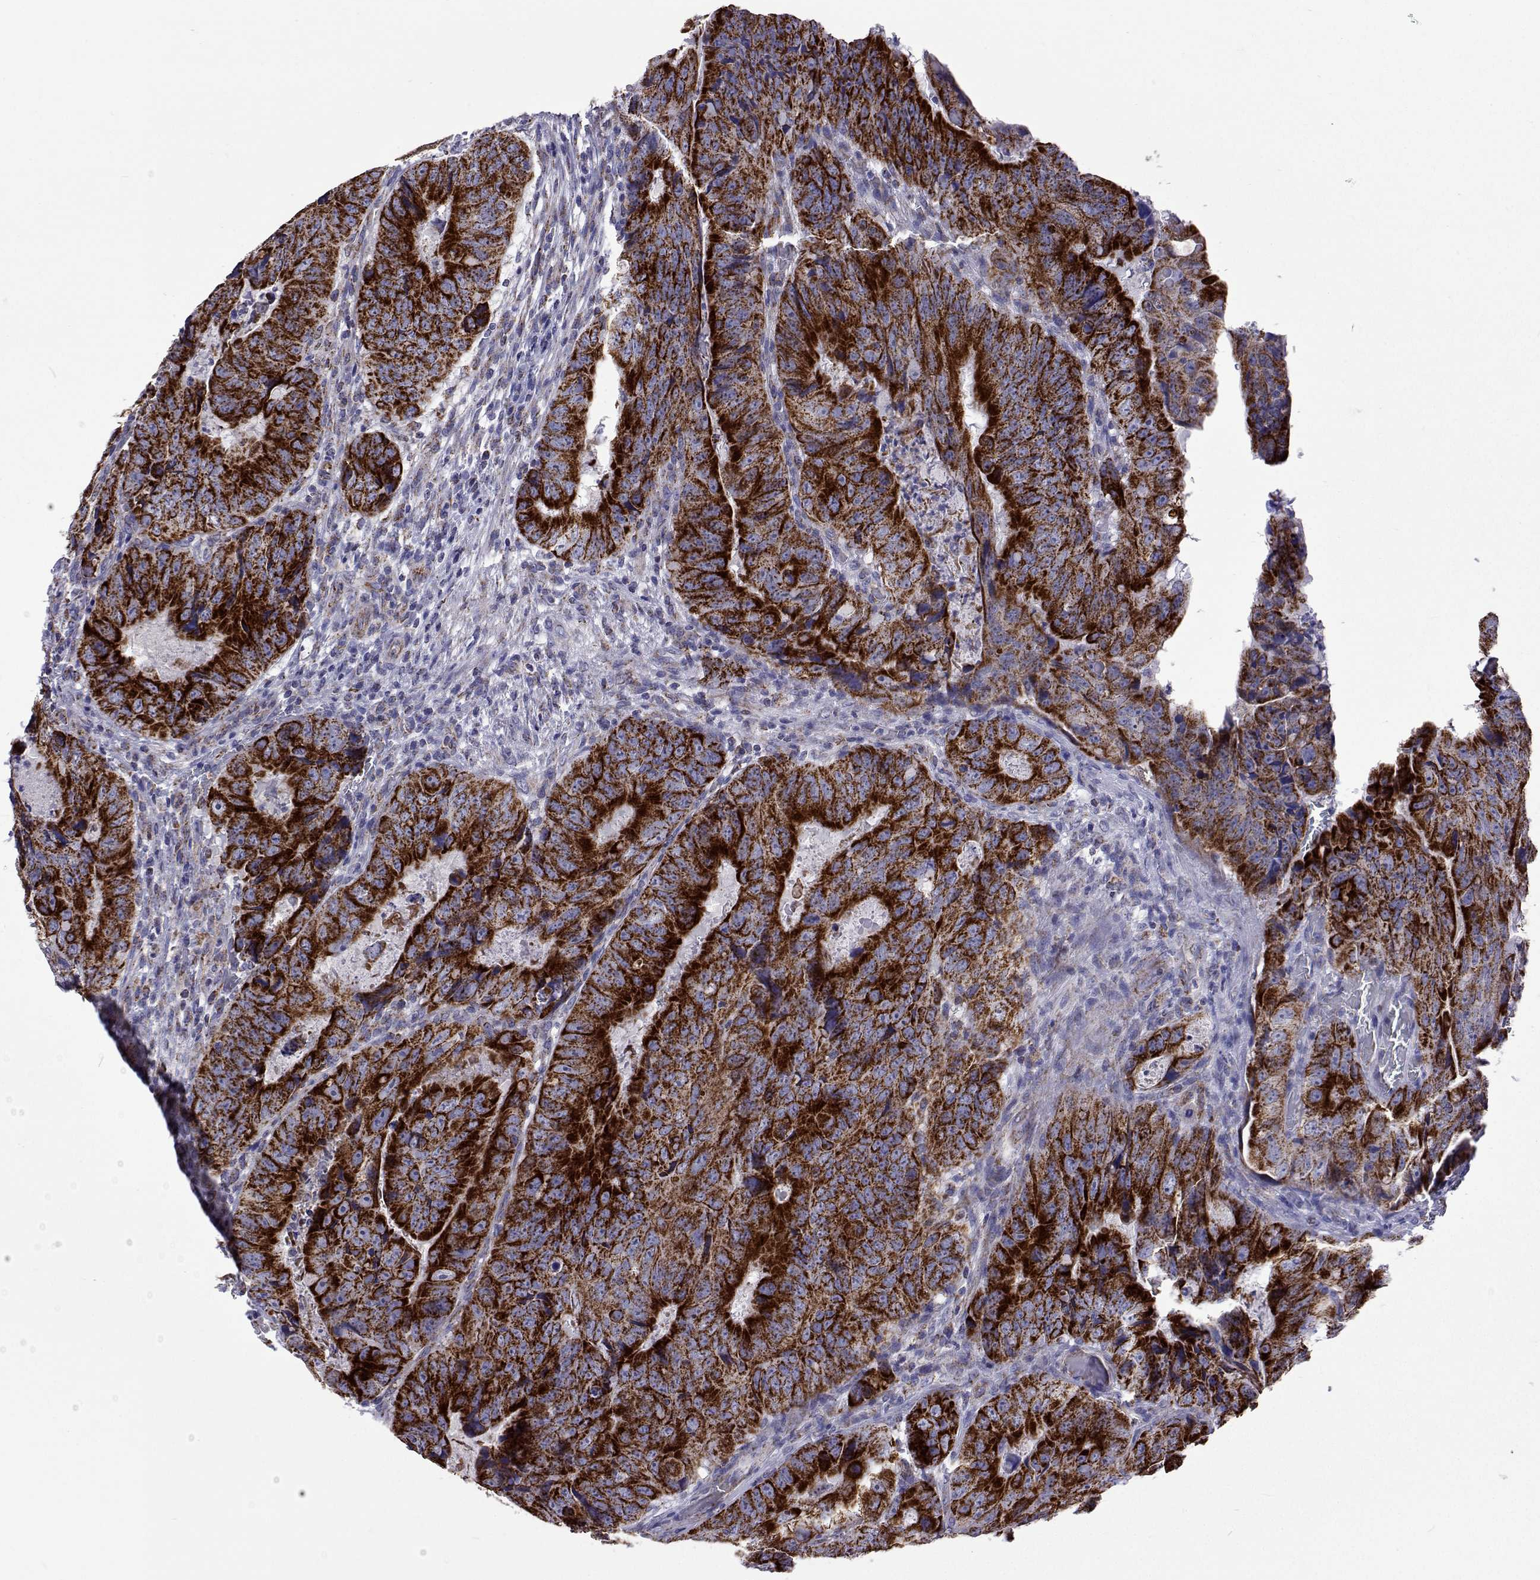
{"staining": {"intensity": "strong", "quantity": ">75%", "location": "cytoplasmic/membranous"}, "tissue": "colorectal cancer", "cell_type": "Tumor cells", "image_type": "cancer", "snomed": [{"axis": "morphology", "description": "Adenocarcinoma, NOS"}, {"axis": "topography", "description": "Colon"}], "caption": "A histopathology image of human adenocarcinoma (colorectal) stained for a protein shows strong cytoplasmic/membranous brown staining in tumor cells. The staining was performed using DAB, with brown indicating positive protein expression. Nuclei are stained blue with hematoxylin.", "gene": "MCCC2", "patient": {"sex": "male", "age": 79}}